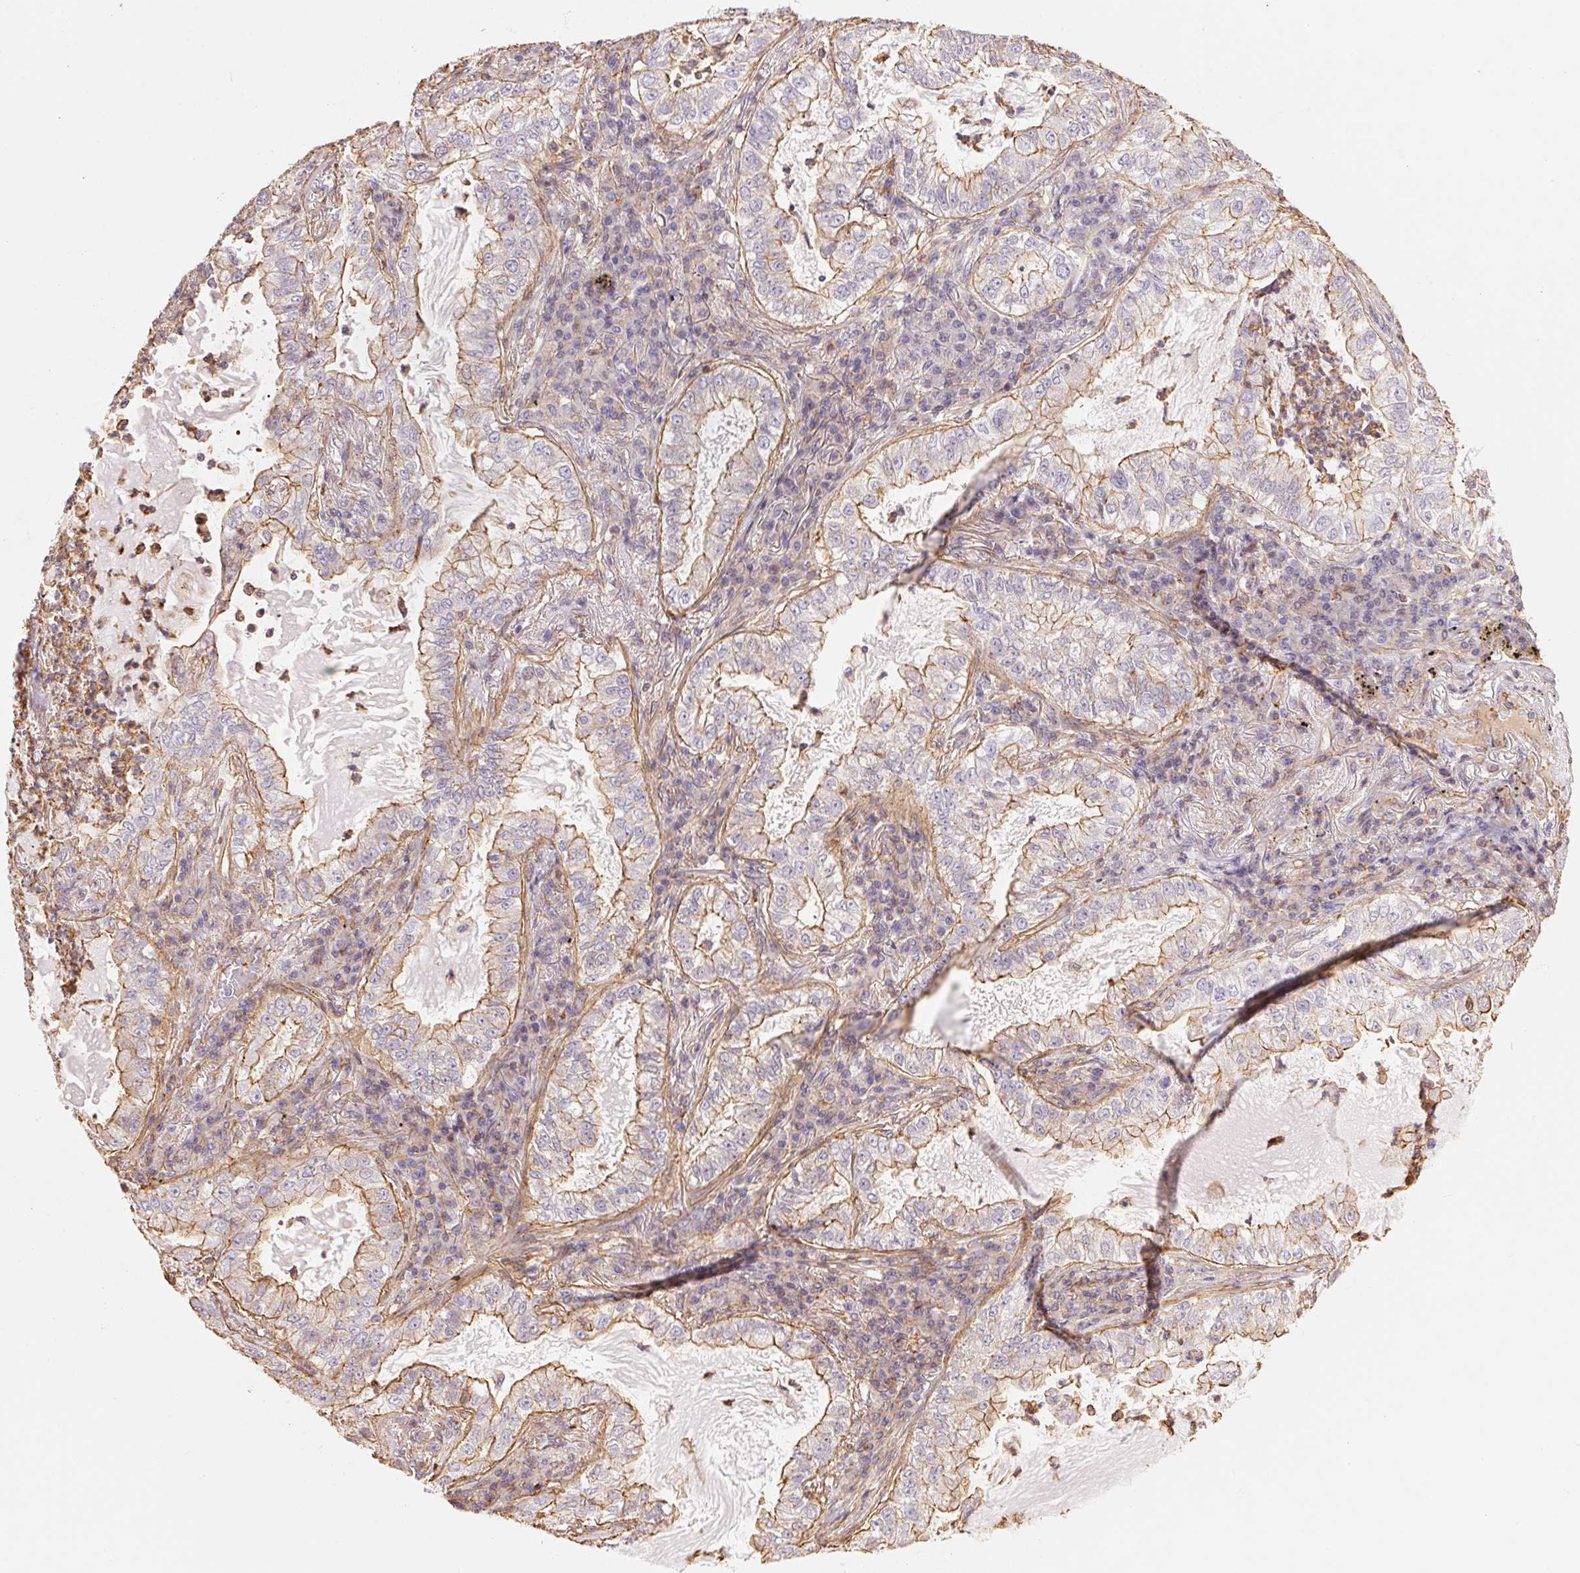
{"staining": {"intensity": "weak", "quantity": "25%-75%", "location": "cytoplasmic/membranous"}, "tissue": "lung cancer", "cell_type": "Tumor cells", "image_type": "cancer", "snomed": [{"axis": "morphology", "description": "Adenocarcinoma, NOS"}, {"axis": "topography", "description": "Lung"}], "caption": "Lung cancer (adenocarcinoma) stained for a protein (brown) demonstrates weak cytoplasmic/membranous positive staining in approximately 25%-75% of tumor cells.", "gene": "FRAS1", "patient": {"sex": "female", "age": 73}}